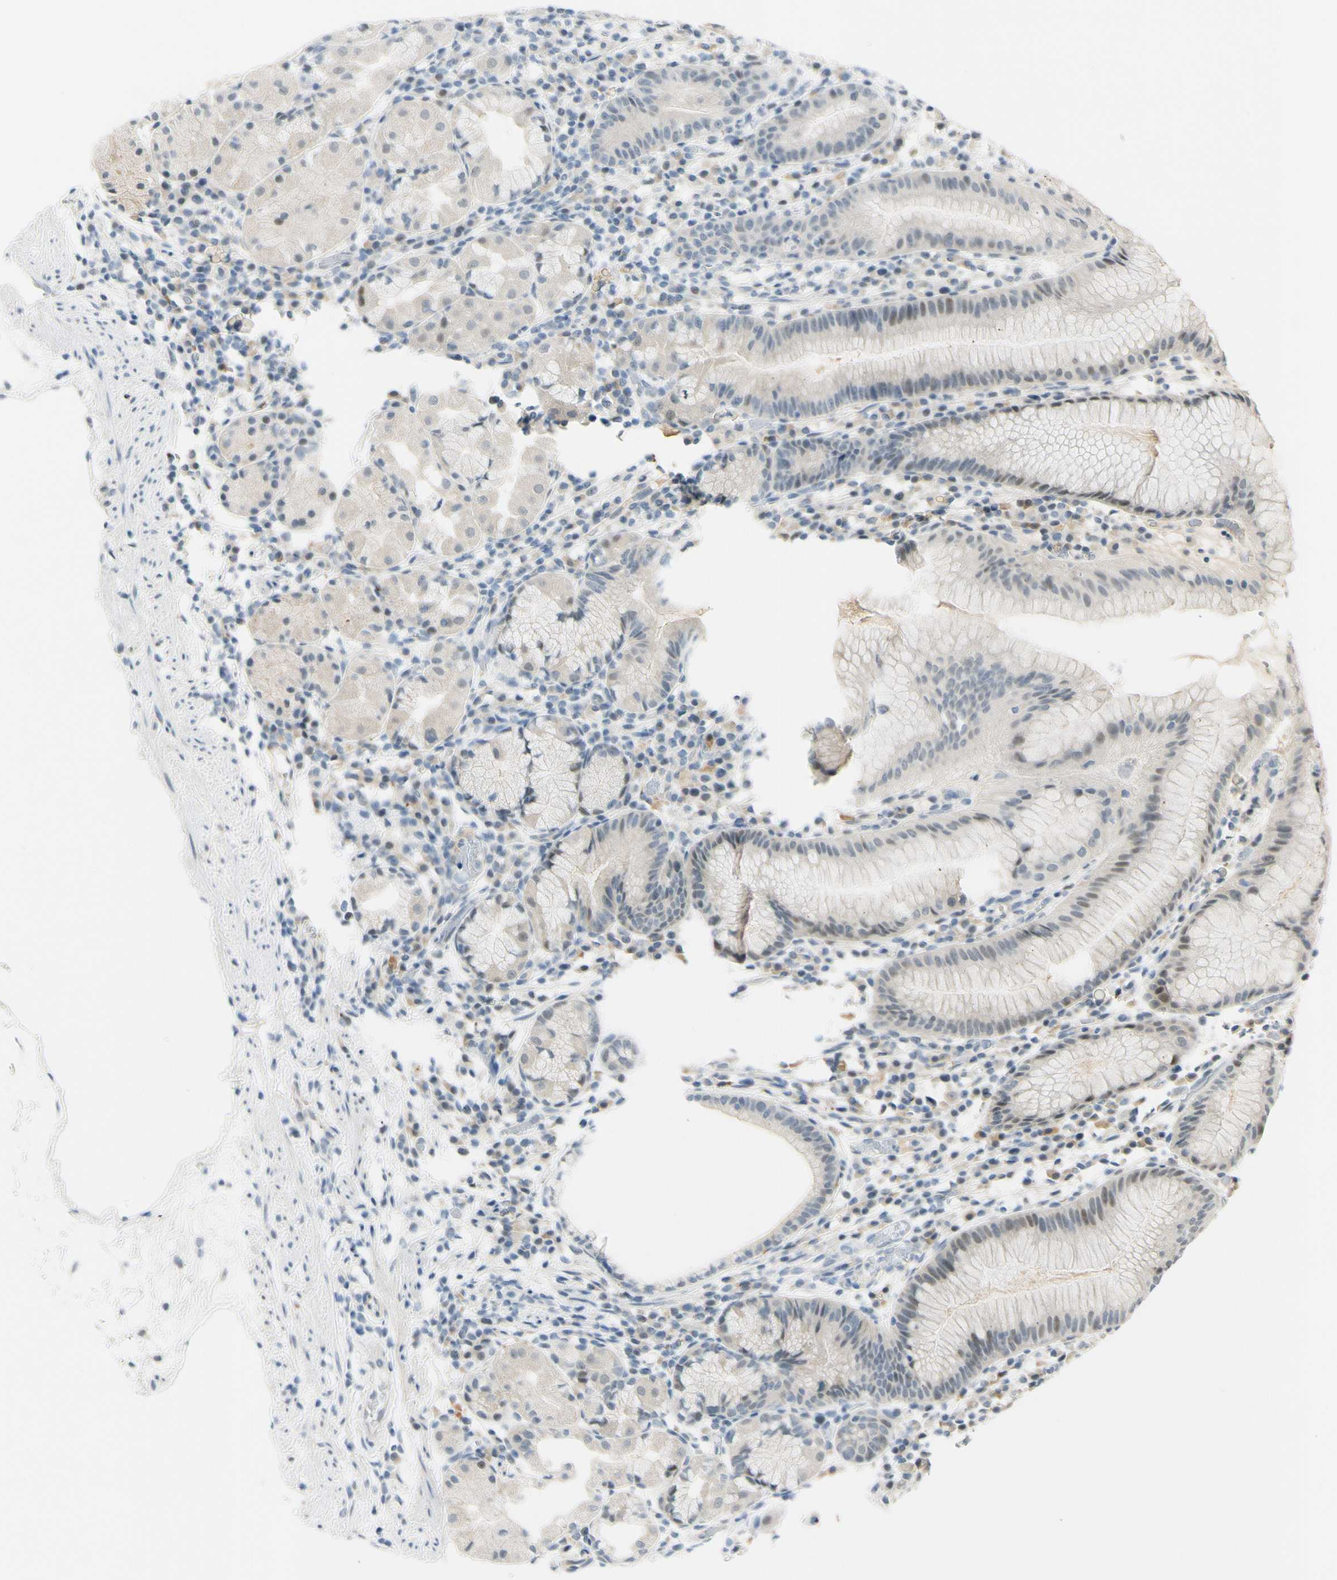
{"staining": {"intensity": "weak", "quantity": "<25%", "location": "nuclear"}, "tissue": "stomach", "cell_type": "Glandular cells", "image_type": "normal", "snomed": [{"axis": "morphology", "description": "Normal tissue, NOS"}, {"axis": "topography", "description": "Stomach"}, {"axis": "topography", "description": "Stomach, lower"}], "caption": "Glandular cells show no significant protein expression in normal stomach. Nuclei are stained in blue.", "gene": "B4GALNT1", "patient": {"sex": "female", "age": 75}}